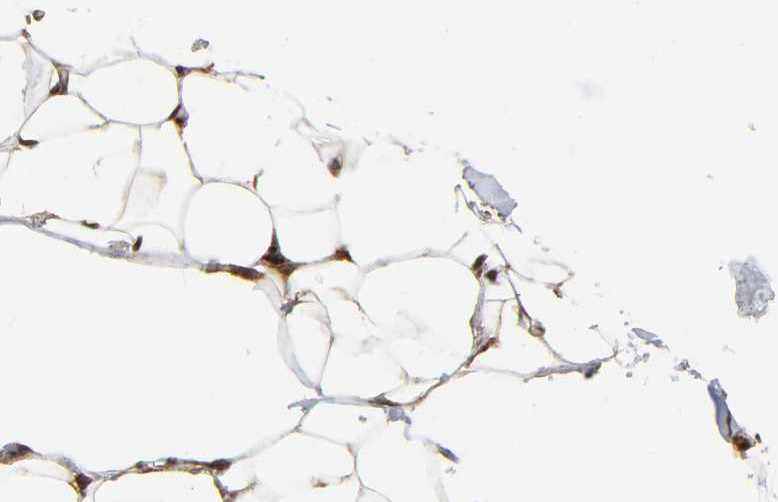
{"staining": {"intensity": "strong", "quantity": ">75%", "location": "cytoplasmic/membranous,nuclear"}, "tissue": "adipose tissue", "cell_type": "Adipocytes", "image_type": "normal", "snomed": [{"axis": "morphology", "description": "Normal tissue, NOS"}, {"axis": "topography", "description": "Soft tissue"}], "caption": "The immunohistochemical stain highlights strong cytoplasmic/membranous,nuclear positivity in adipocytes of normal adipose tissue.", "gene": "MAPK1", "patient": {"sex": "male", "age": 26}}